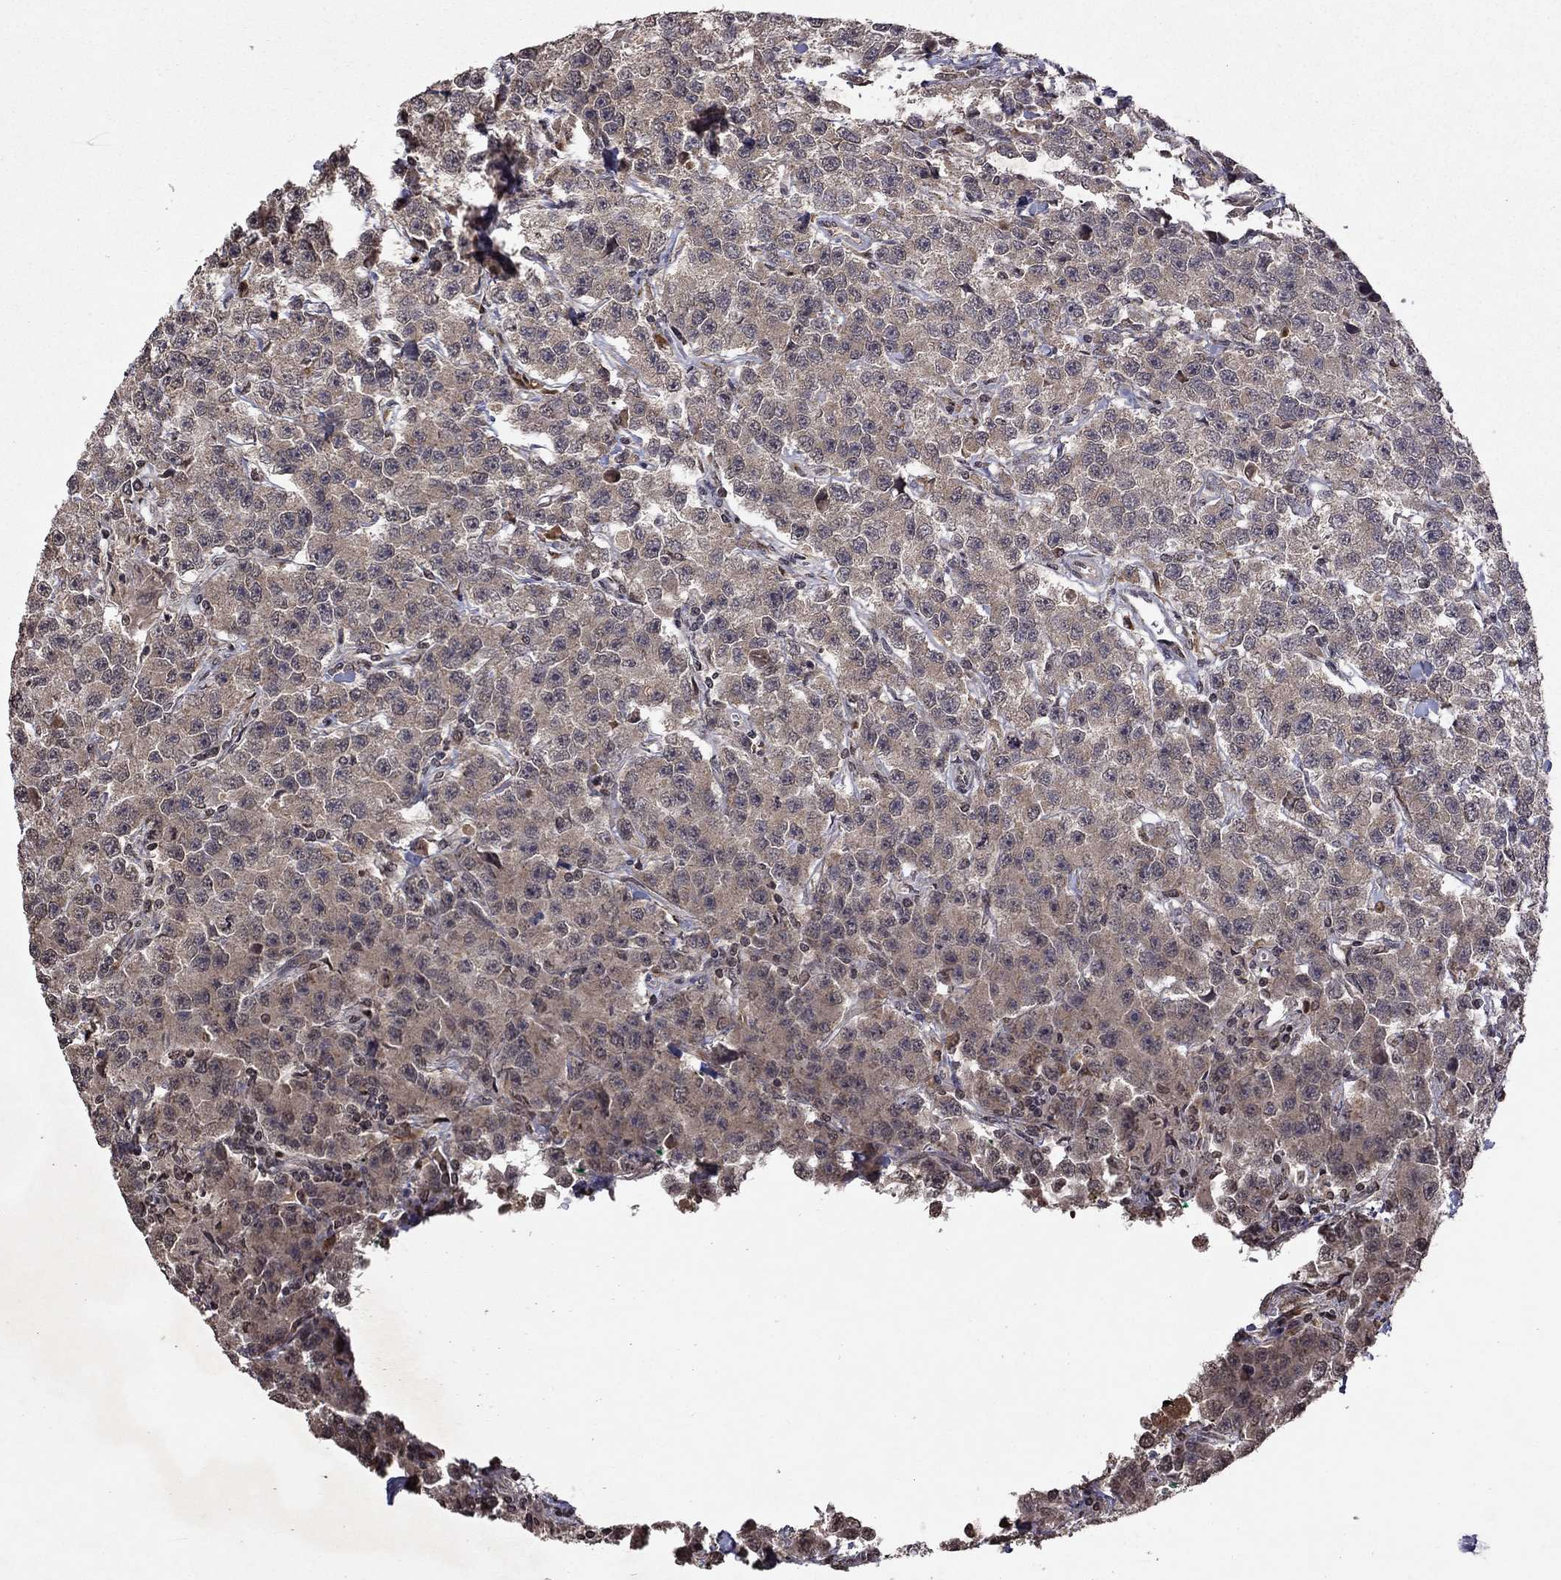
{"staining": {"intensity": "negative", "quantity": "none", "location": "none"}, "tissue": "testis cancer", "cell_type": "Tumor cells", "image_type": "cancer", "snomed": [{"axis": "morphology", "description": "Seminoma, NOS"}, {"axis": "topography", "description": "Testis"}], "caption": "Immunohistochemistry (IHC) of testis cancer (seminoma) displays no staining in tumor cells.", "gene": "NLGN1", "patient": {"sex": "male", "age": 59}}